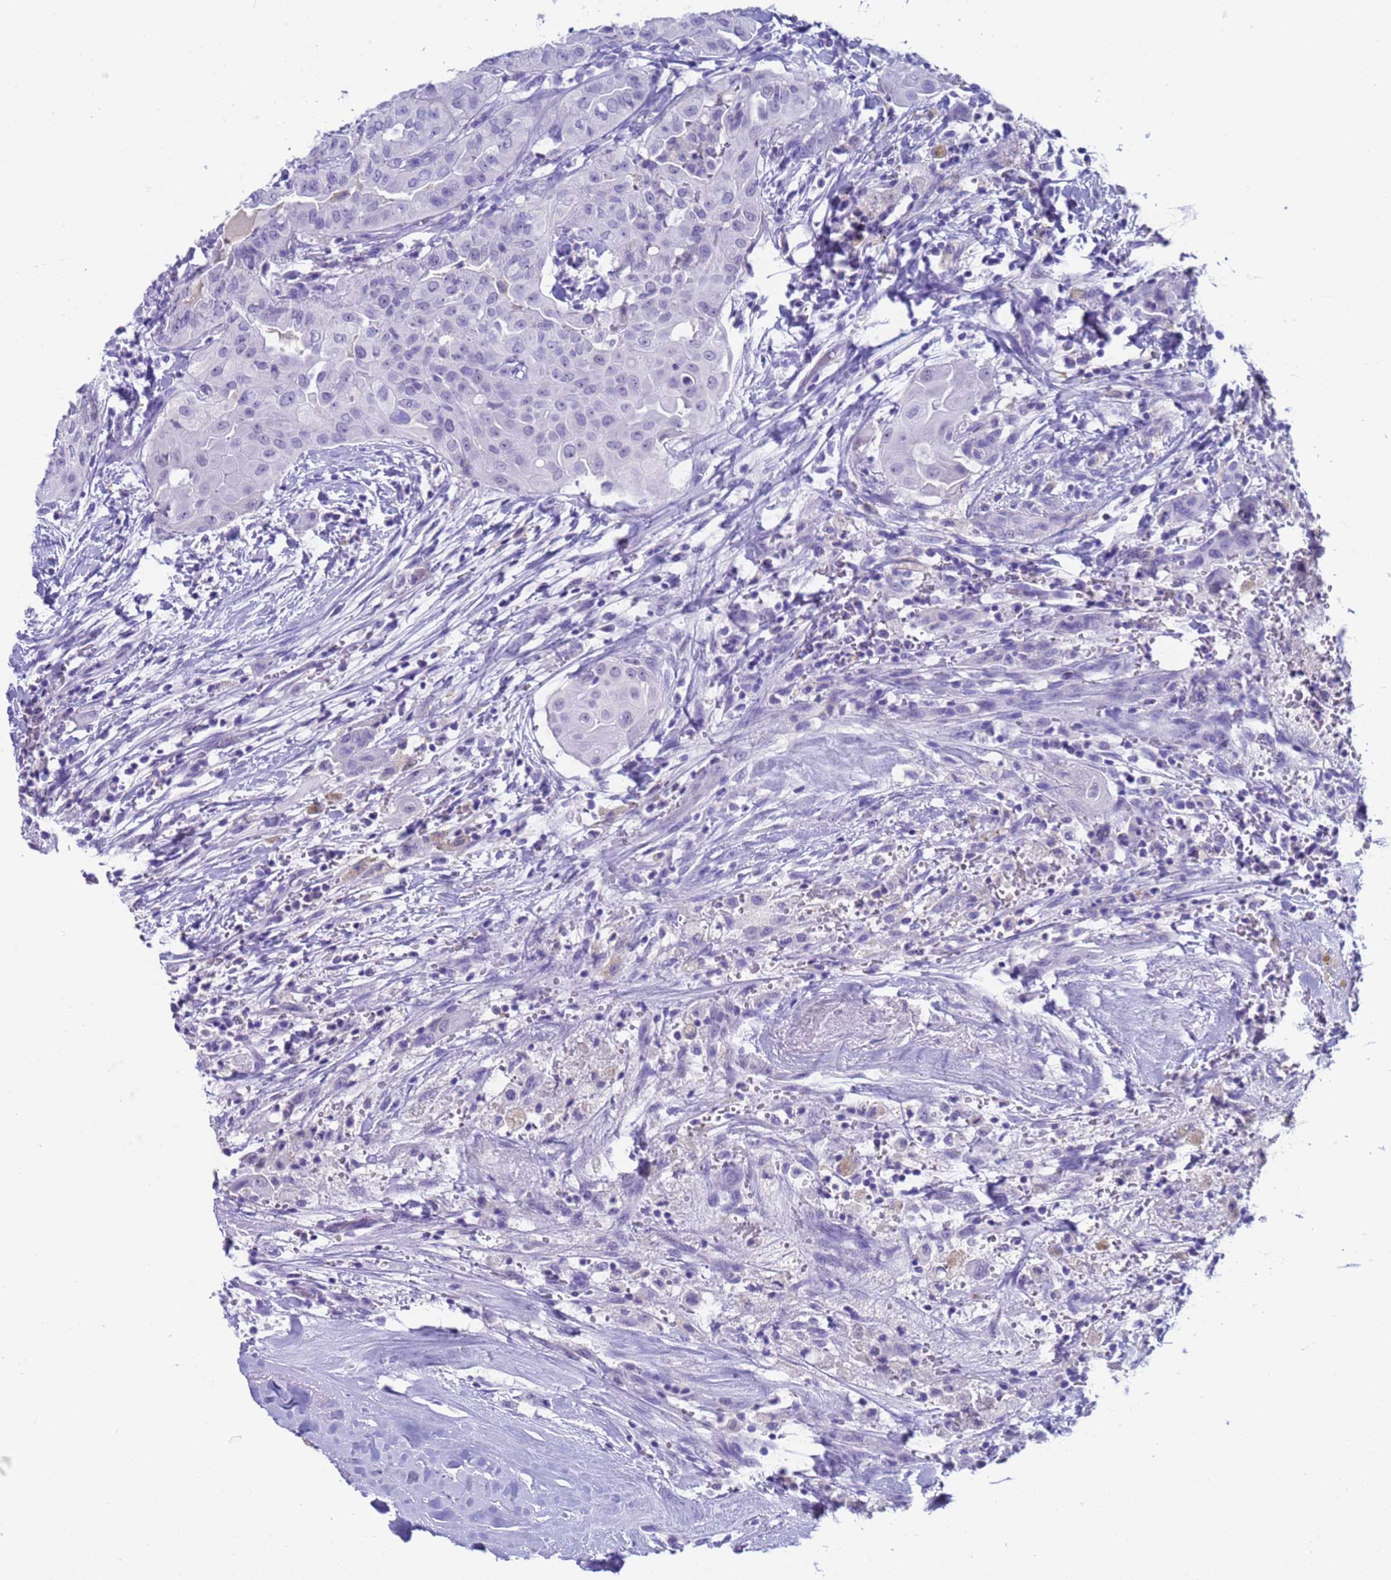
{"staining": {"intensity": "negative", "quantity": "none", "location": "none"}, "tissue": "thyroid cancer", "cell_type": "Tumor cells", "image_type": "cancer", "snomed": [{"axis": "morphology", "description": "Papillary adenocarcinoma, NOS"}, {"axis": "topography", "description": "Thyroid gland"}], "caption": "This is a image of immunohistochemistry (IHC) staining of thyroid cancer, which shows no positivity in tumor cells.", "gene": "CKM", "patient": {"sex": "female", "age": 59}}